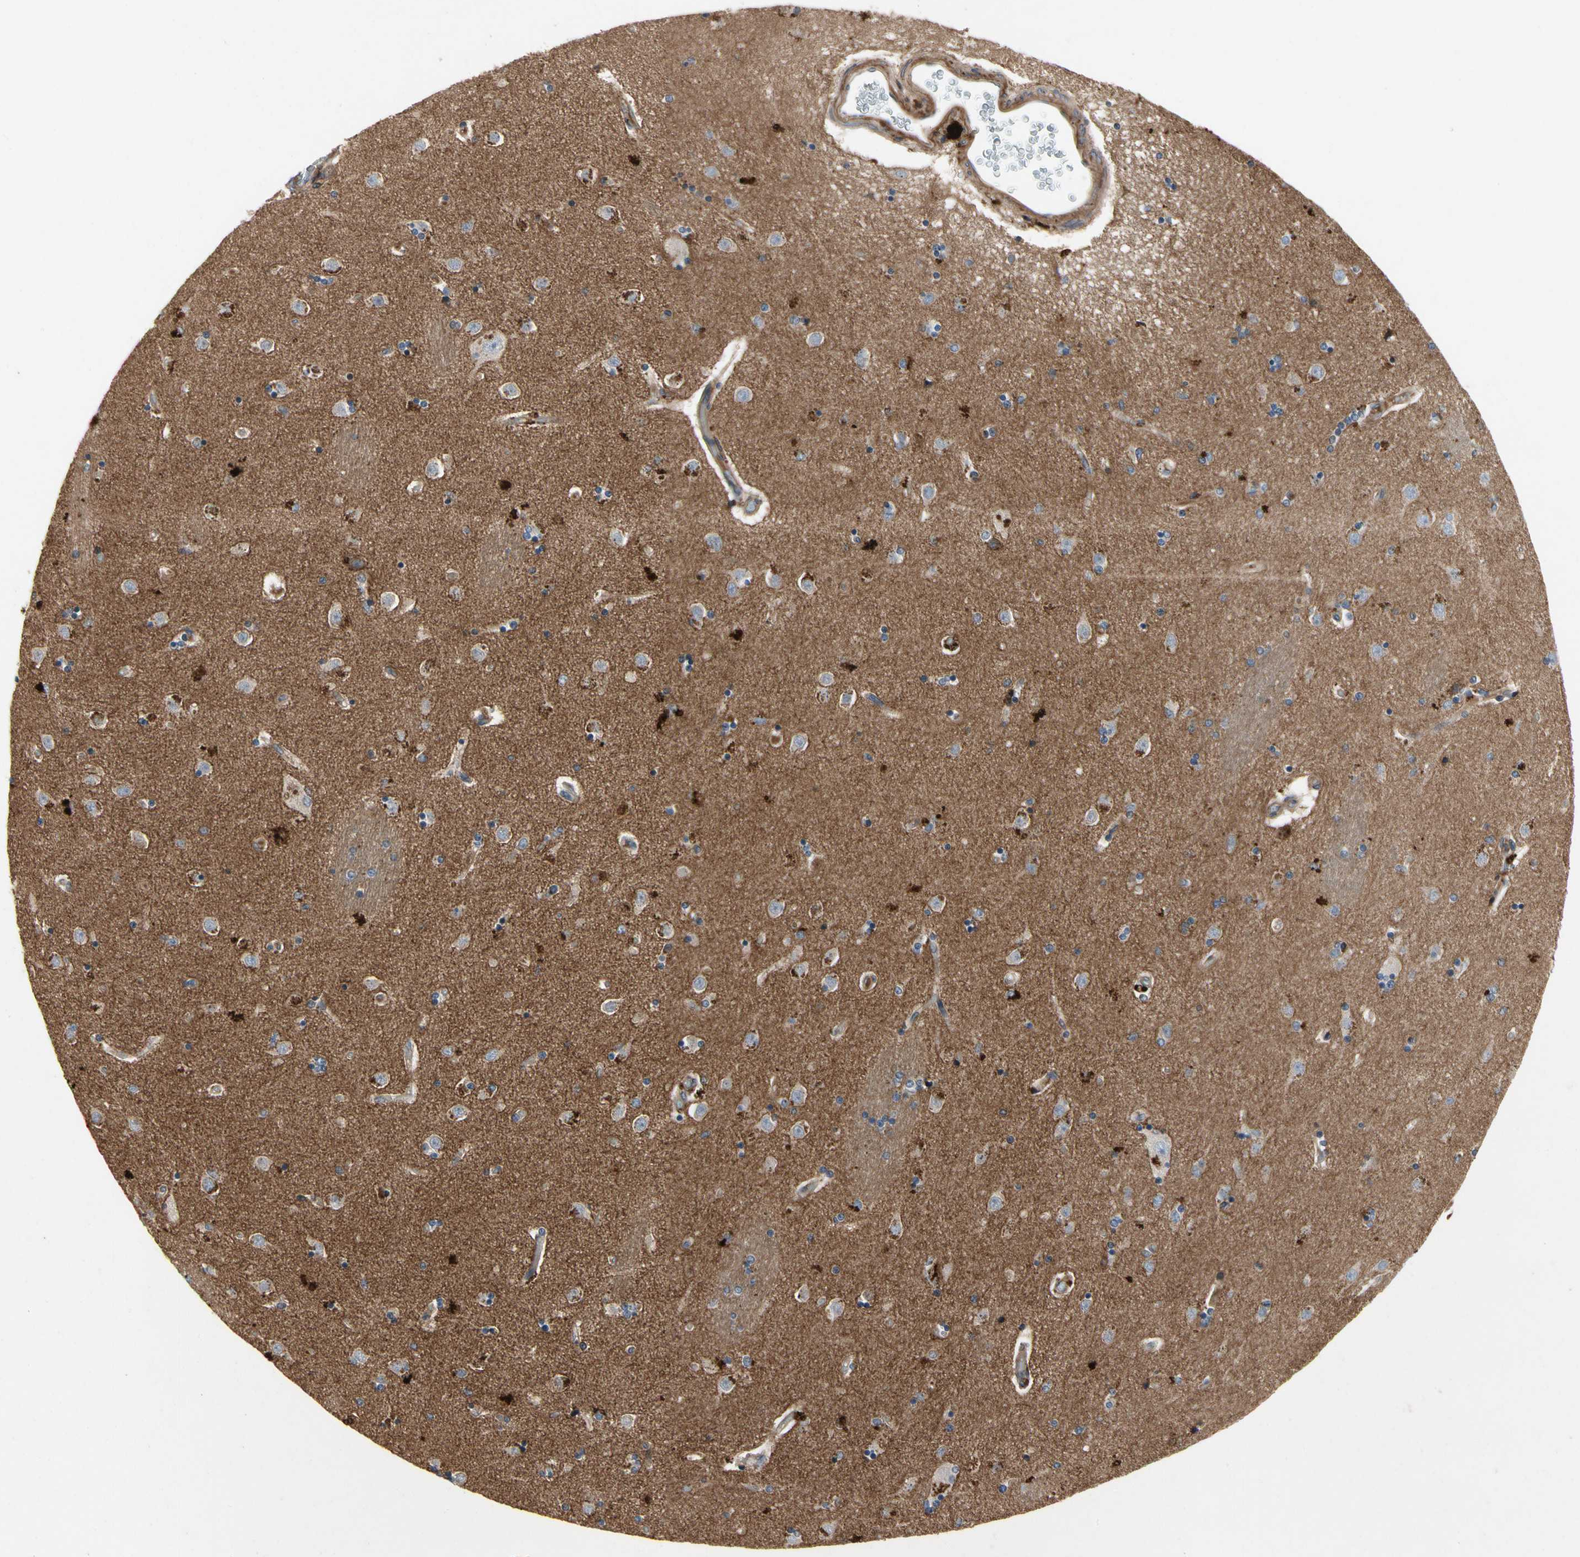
{"staining": {"intensity": "negative", "quantity": "none", "location": "none"}, "tissue": "caudate", "cell_type": "Glial cells", "image_type": "normal", "snomed": [{"axis": "morphology", "description": "Normal tissue, NOS"}, {"axis": "topography", "description": "Lateral ventricle wall"}], "caption": "This micrograph is of normal caudate stained with immunohistochemistry to label a protein in brown with the nuclei are counter-stained blue. There is no staining in glial cells.", "gene": "CRTAC1", "patient": {"sex": "female", "age": 54}}